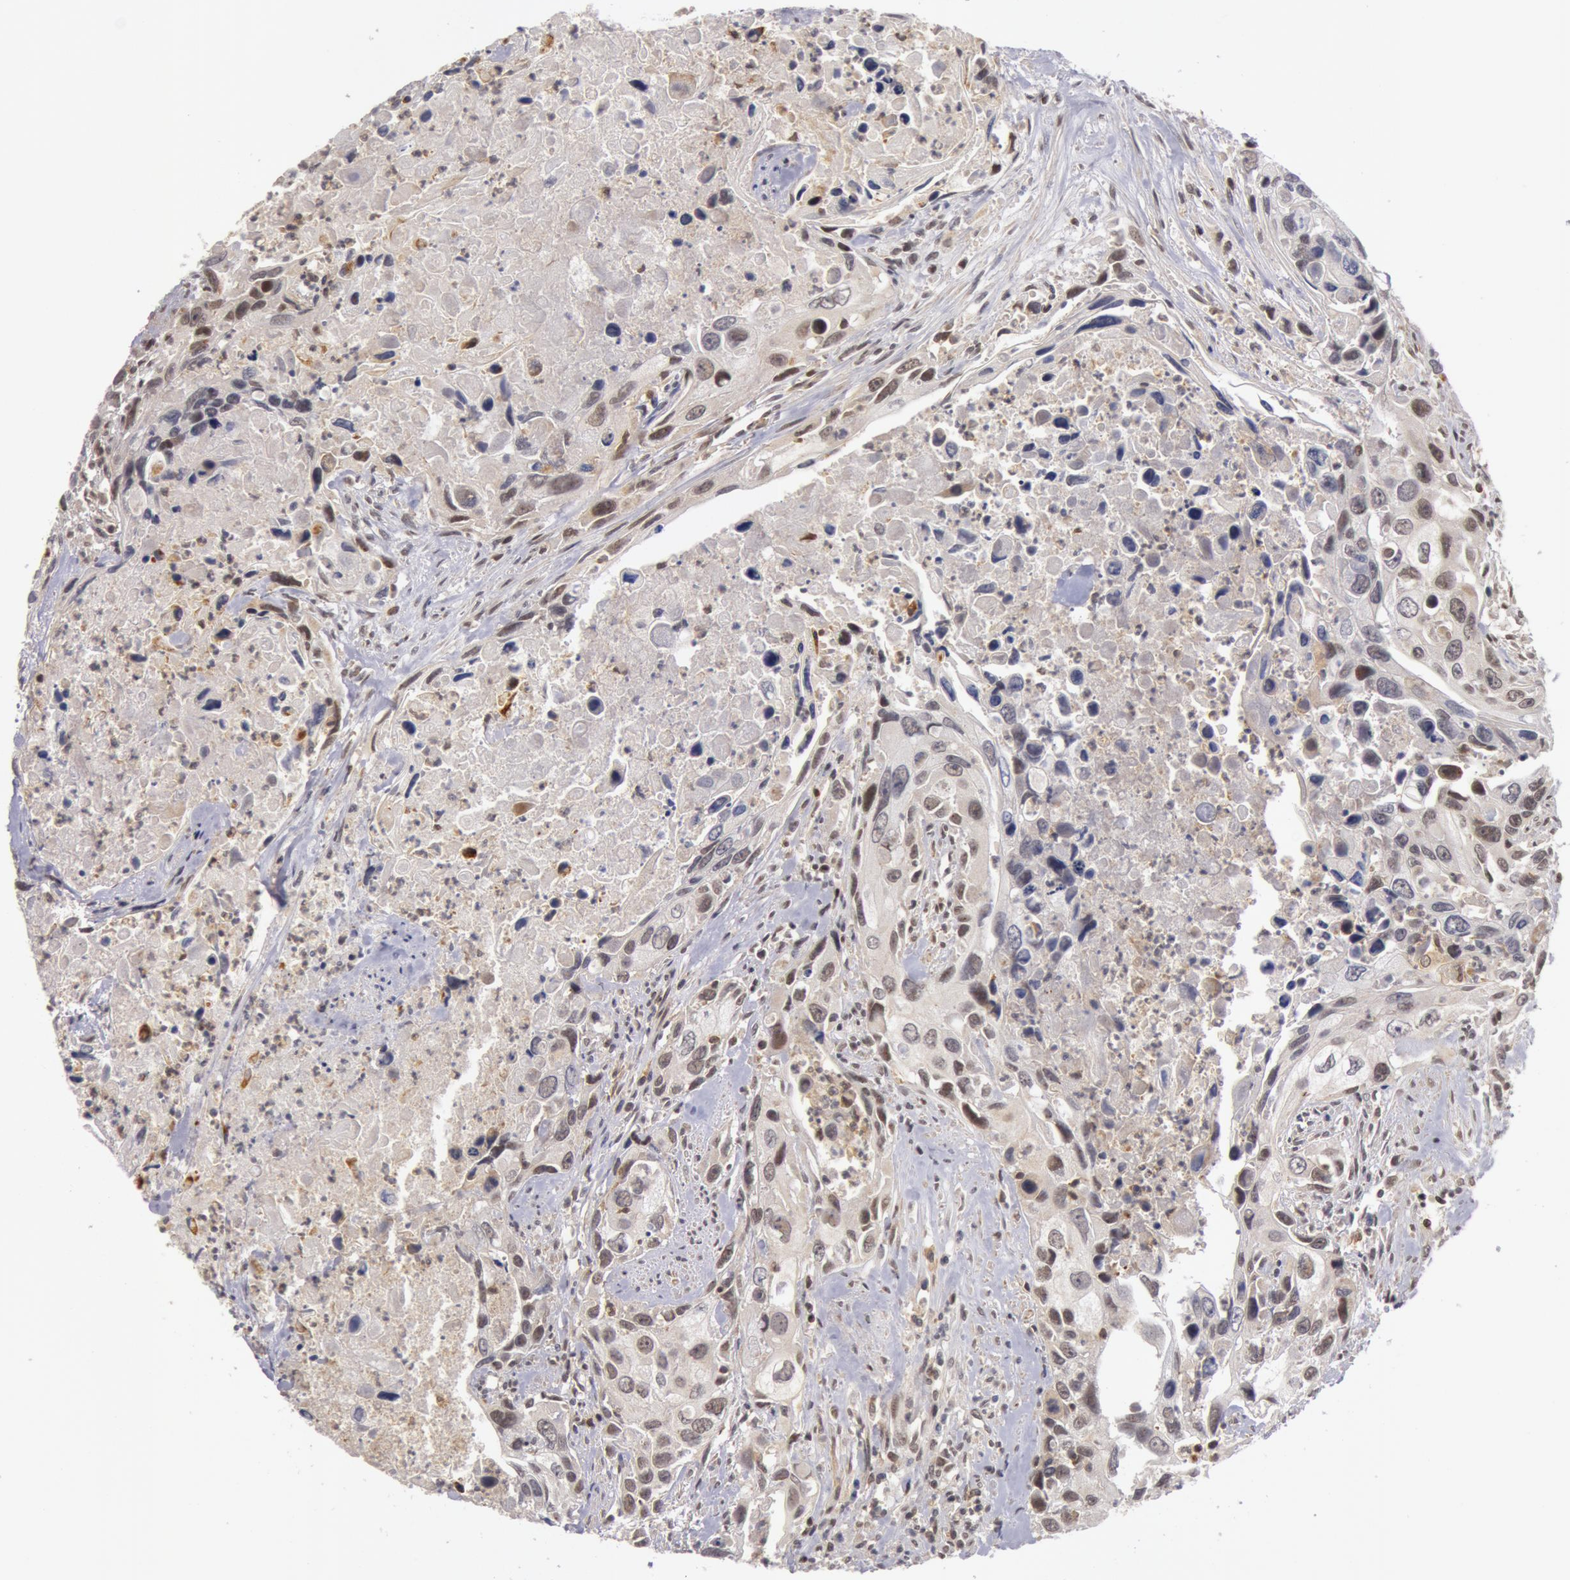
{"staining": {"intensity": "weak", "quantity": "<25%", "location": "nuclear"}, "tissue": "urothelial cancer", "cell_type": "Tumor cells", "image_type": "cancer", "snomed": [{"axis": "morphology", "description": "Urothelial carcinoma, High grade"}, {"axis": "topography", "description": "Urinary bladder"}], "caption": "Human urothelial carcinoma (high-grade) stained for a protein using IHC shows no positivity in tumor cells.", "gene": "ZNF350", "patient": {"sex": "male", "age": 71}}